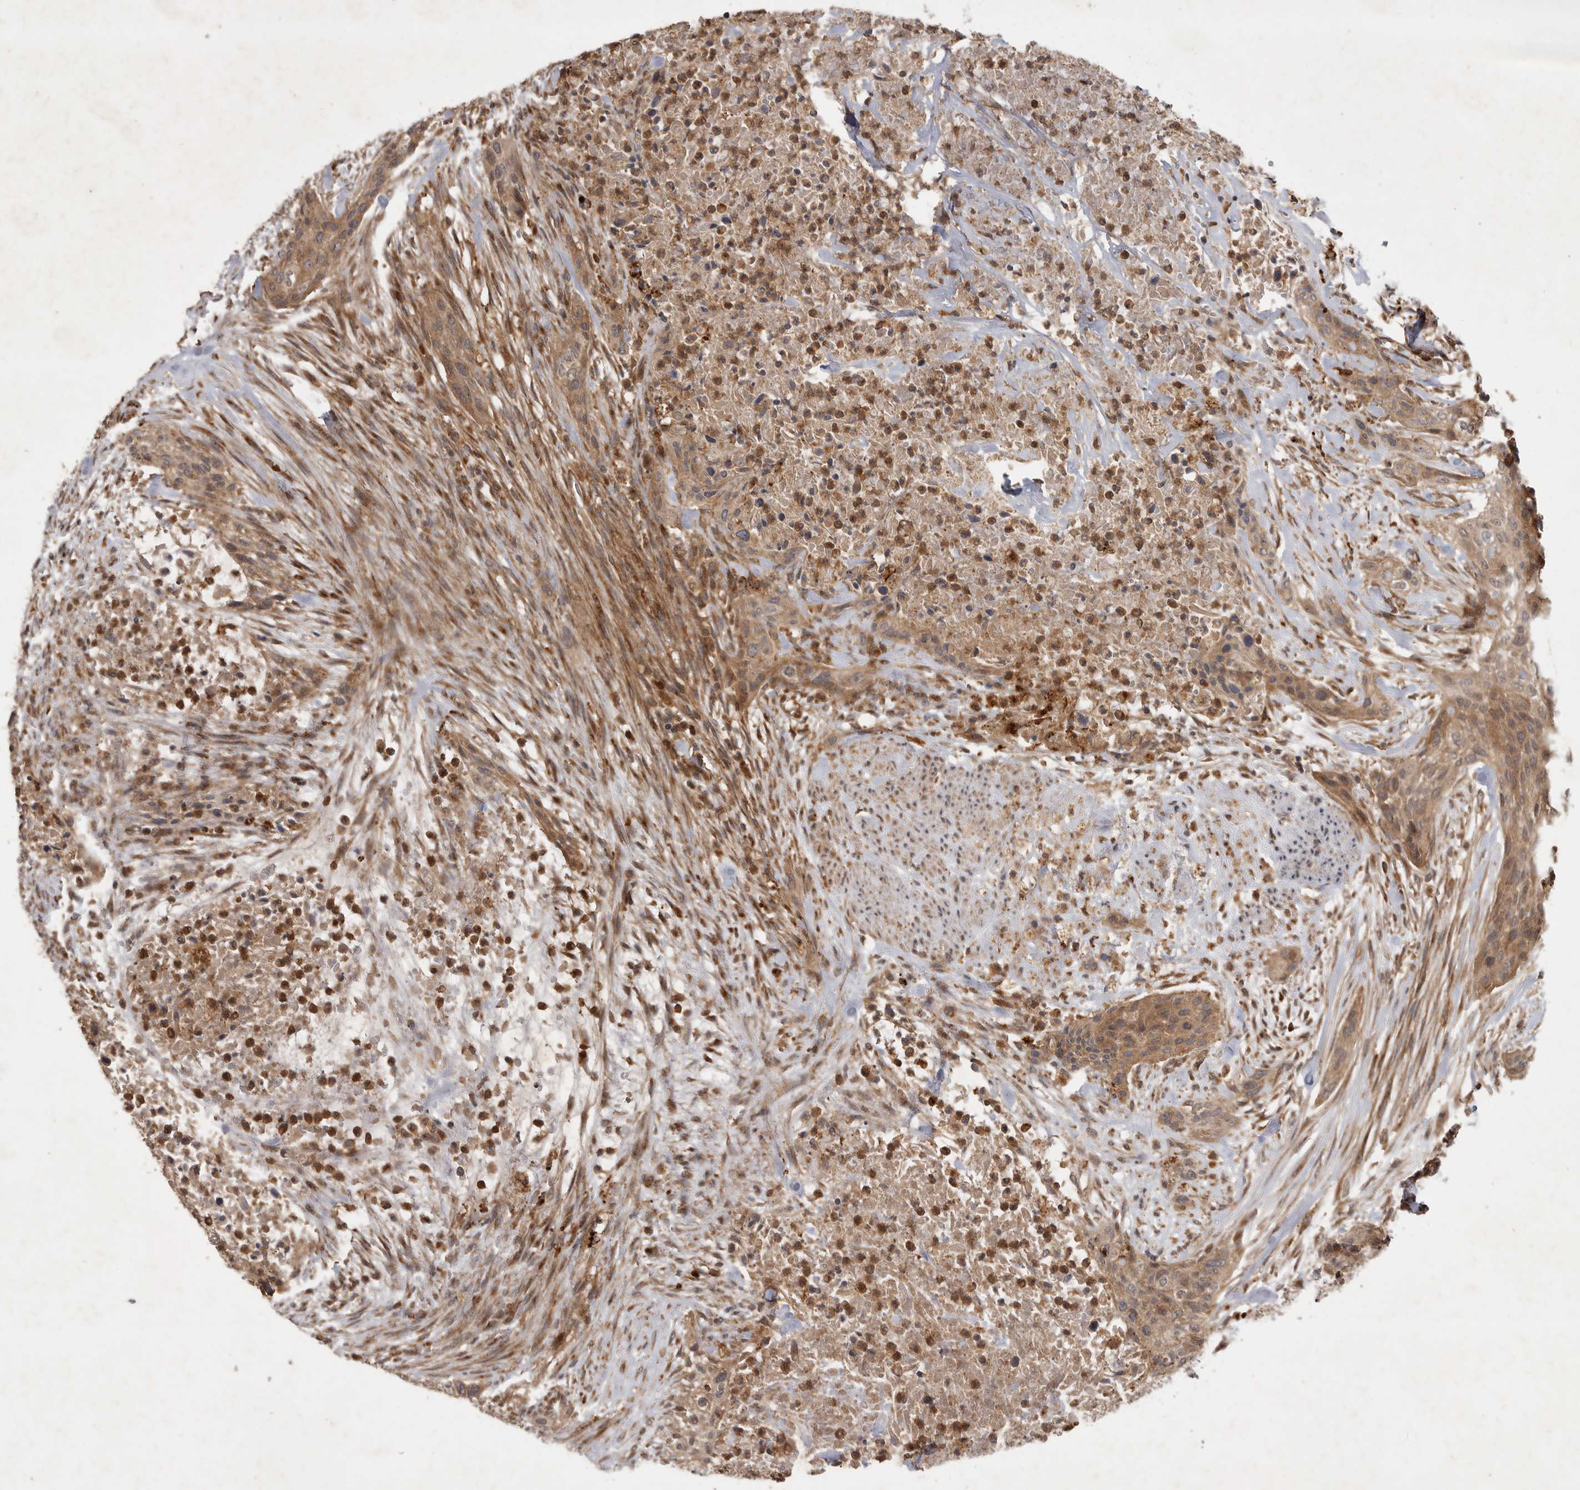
{"staining": {"intensity": "moderate", "quantity": ">75%", "location": "cytoplasmic/membranous"}, "tissue": "urothelial cancer", "cell_type": "Tumor cells", "image_type": "cancer", "snomed": [{"axis": "morphology", "description": "Urothelial carcinoma, High grade"}, {"axis": "topography", "description": "Urinary bladder"}], "caption": "A medium amount of moderate cytoplasmic/membranous expression is appreciated in about >75% of tumor cells in urothelial cancer tissue.", "gene": "ZNF232", "patient": {"sex": "male", "age": 35}}